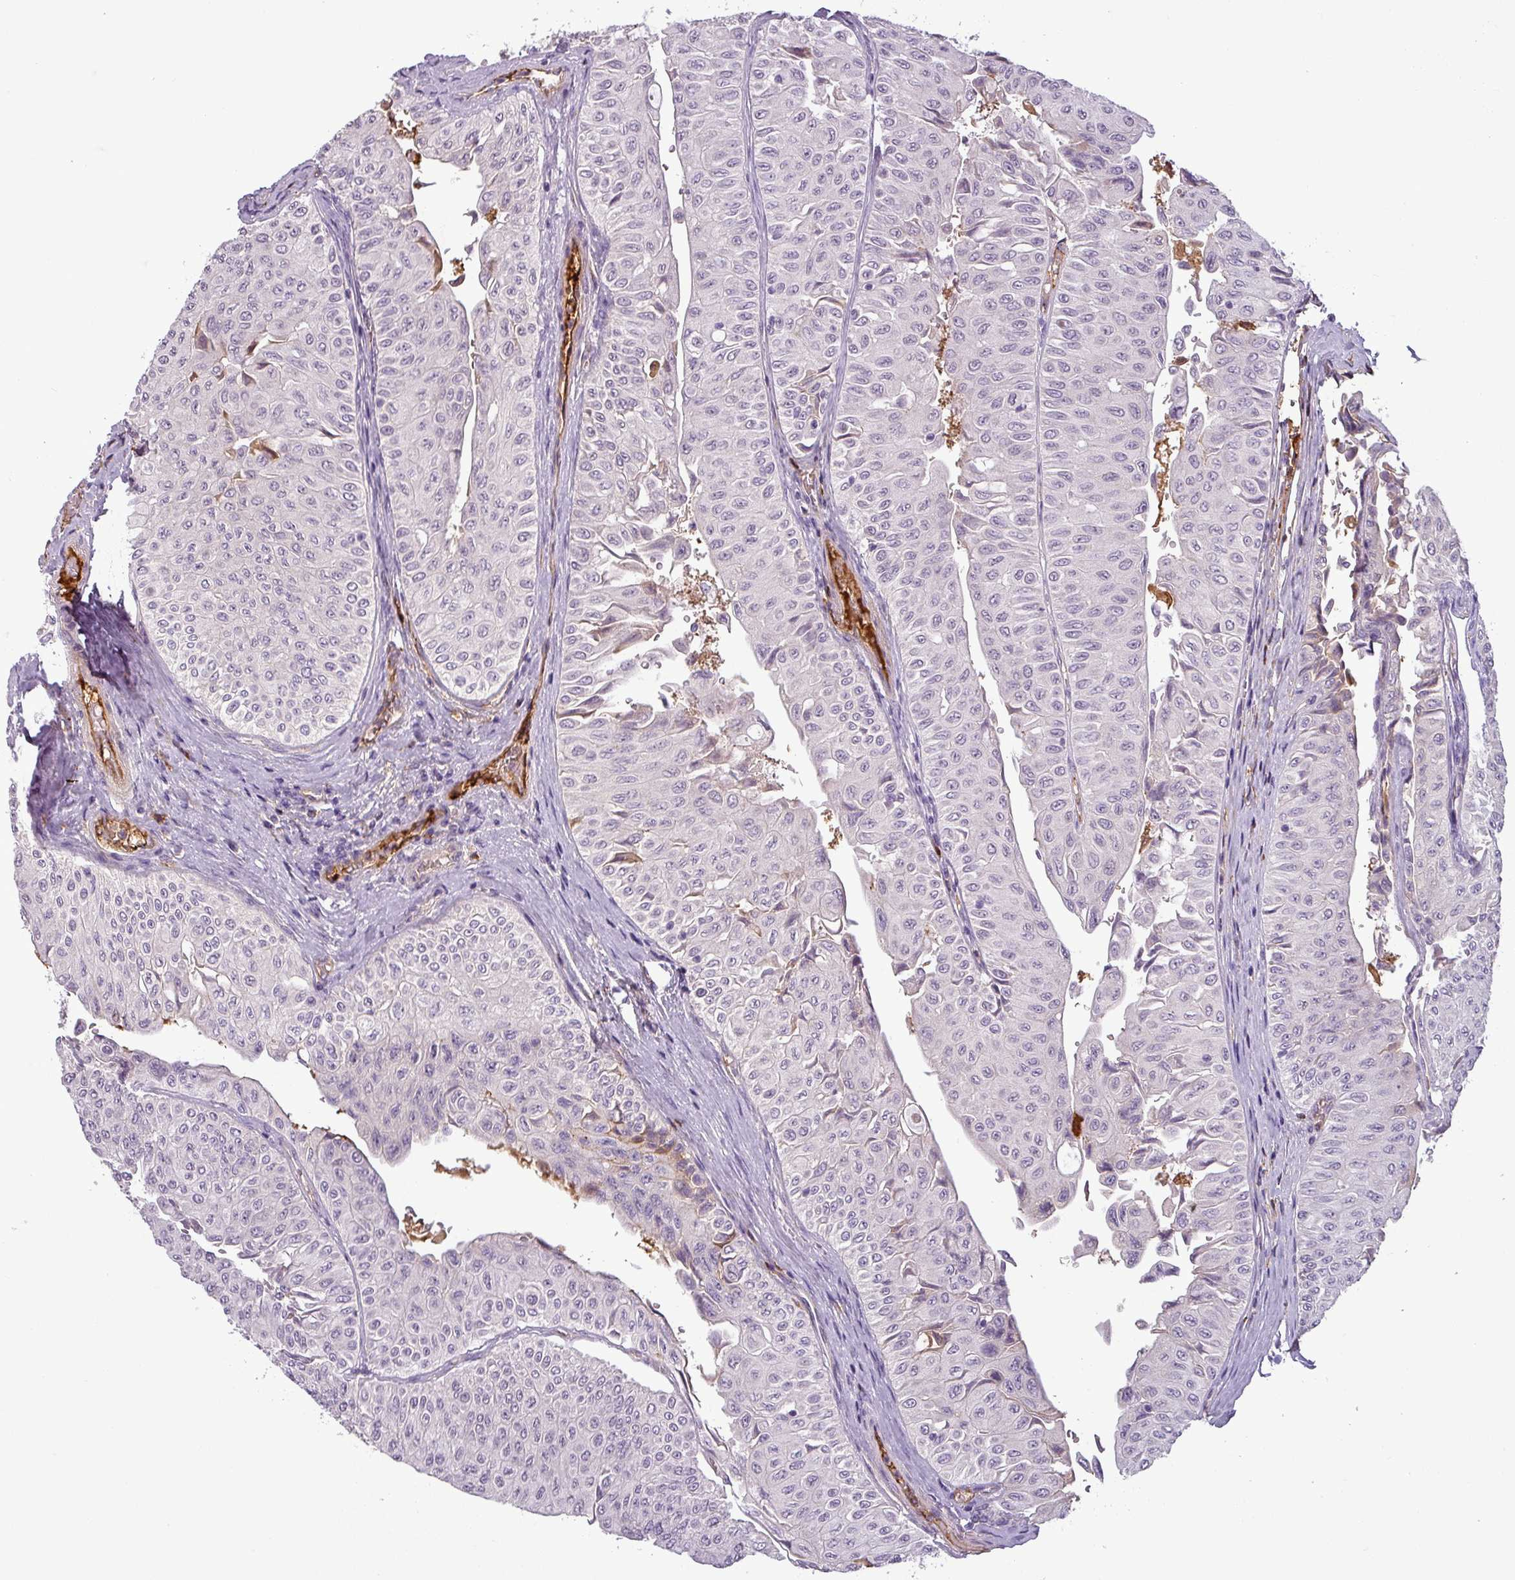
{"staining": {"intensity": "negative", "quantity": "none", "location": "none"}, "tissue": "urothelial cancer", "cell_type": "Tumor cells", "image_type": "cancer", "snomed": [{"axis": "morphology", "description": "Urothelial carcinoma, NOS"}, {"axis": "topography", "description": "Urinary bladder"}], "caption": "An immunohistochemistry (IHC) image of urothelial cancer is shown. There is no staining in tumor cells of urothelial cancer.", "gene": "APOC1", "patient": {"sex": "male", "age": 59}}